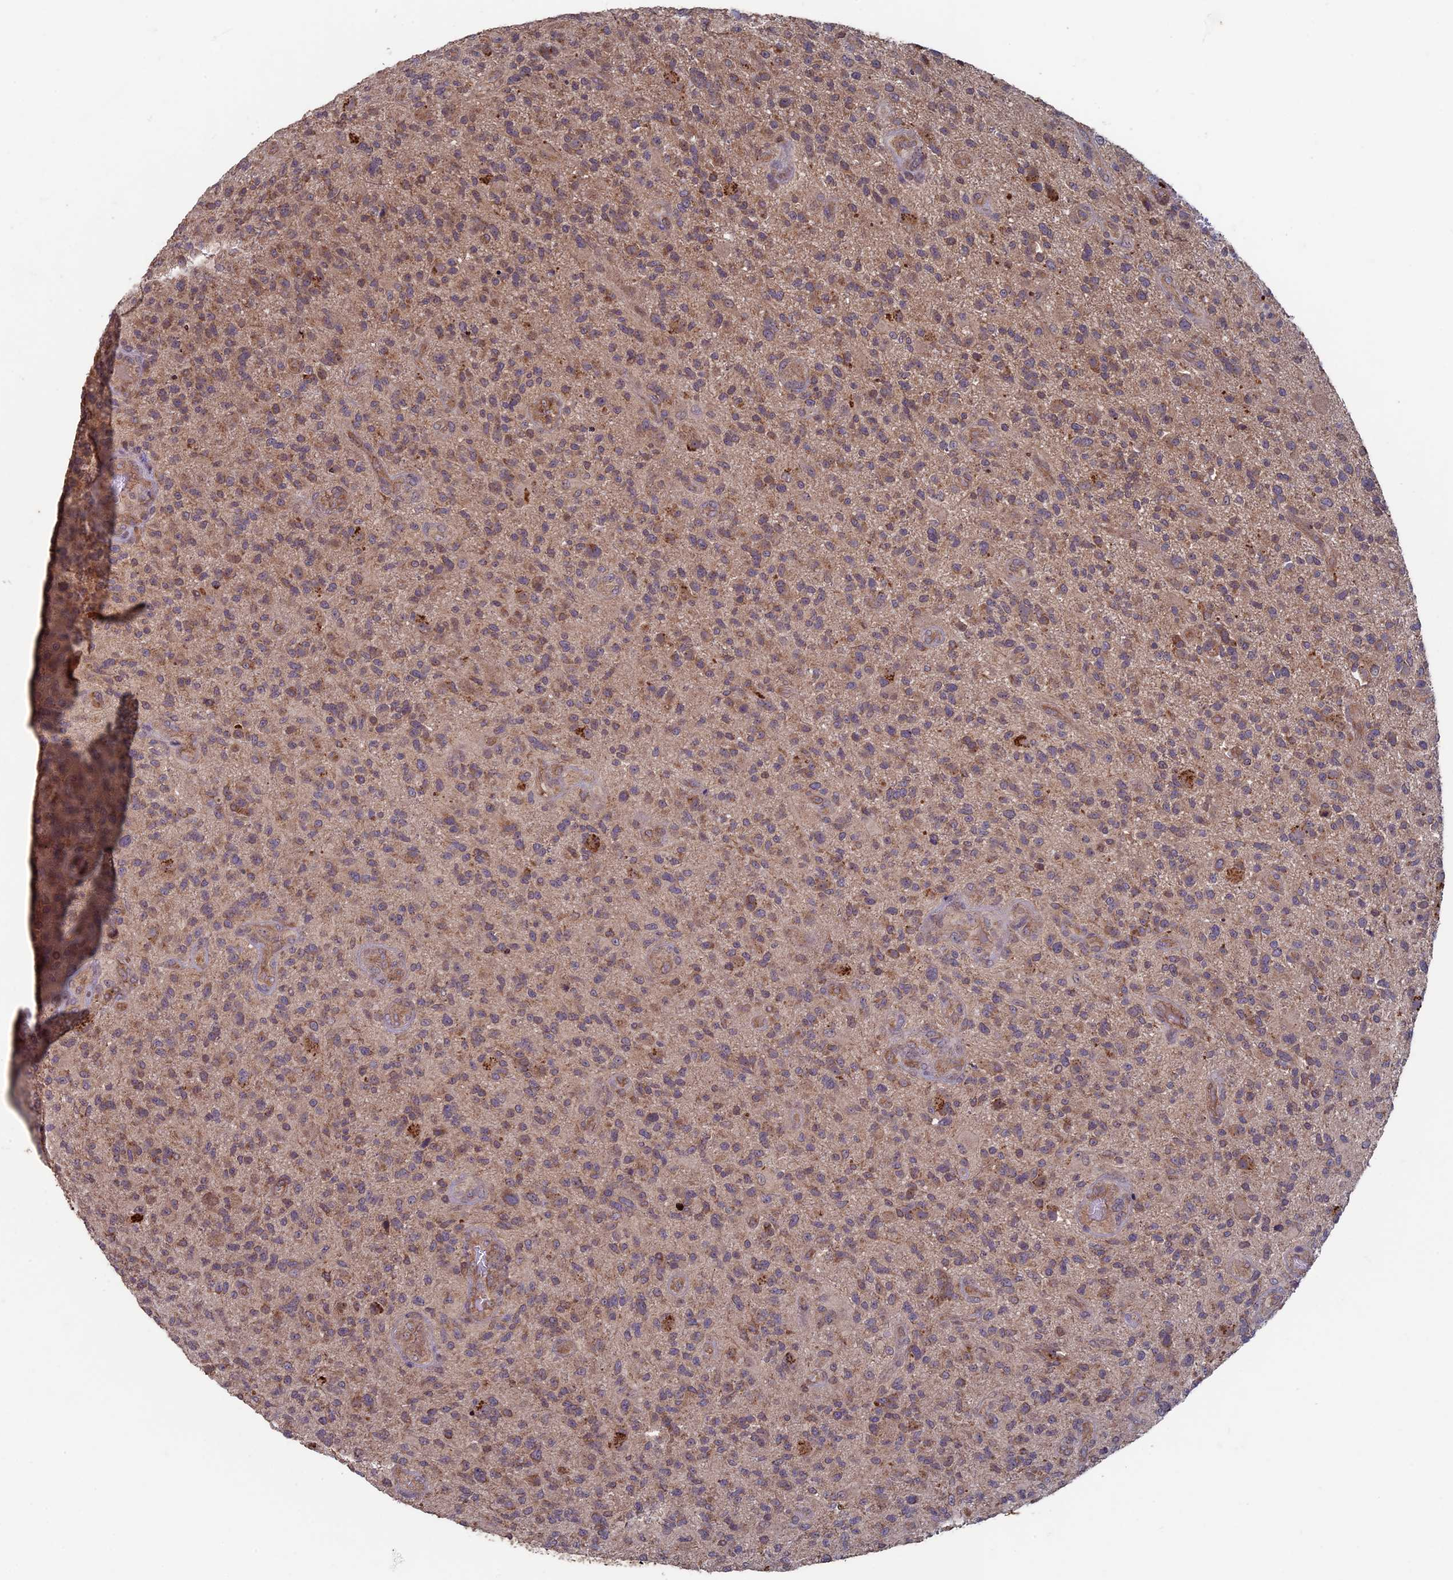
{"staining": {"intensity": "moderate", "quantity": "25%-75%", "location": "cytoplasmic/membranous"}, "tissue": "glioma", "cell_type": "Tumor cells", "image_type": "cancer", "snomed": [{"axis": "morphology", "description": "Glioma, malignant, High grade"}, {"axis": "topography", "description": "Brain"}], "caption": "DAB (3,3'-diaminobenzidine) immunohistochemical staining of glioma reveals moderate cytoplasmic/membranous protein expression in about 25%-75% of tumor cells.", "gene": "RCCD1", "patient": {"sex": "male", "age": 47}}